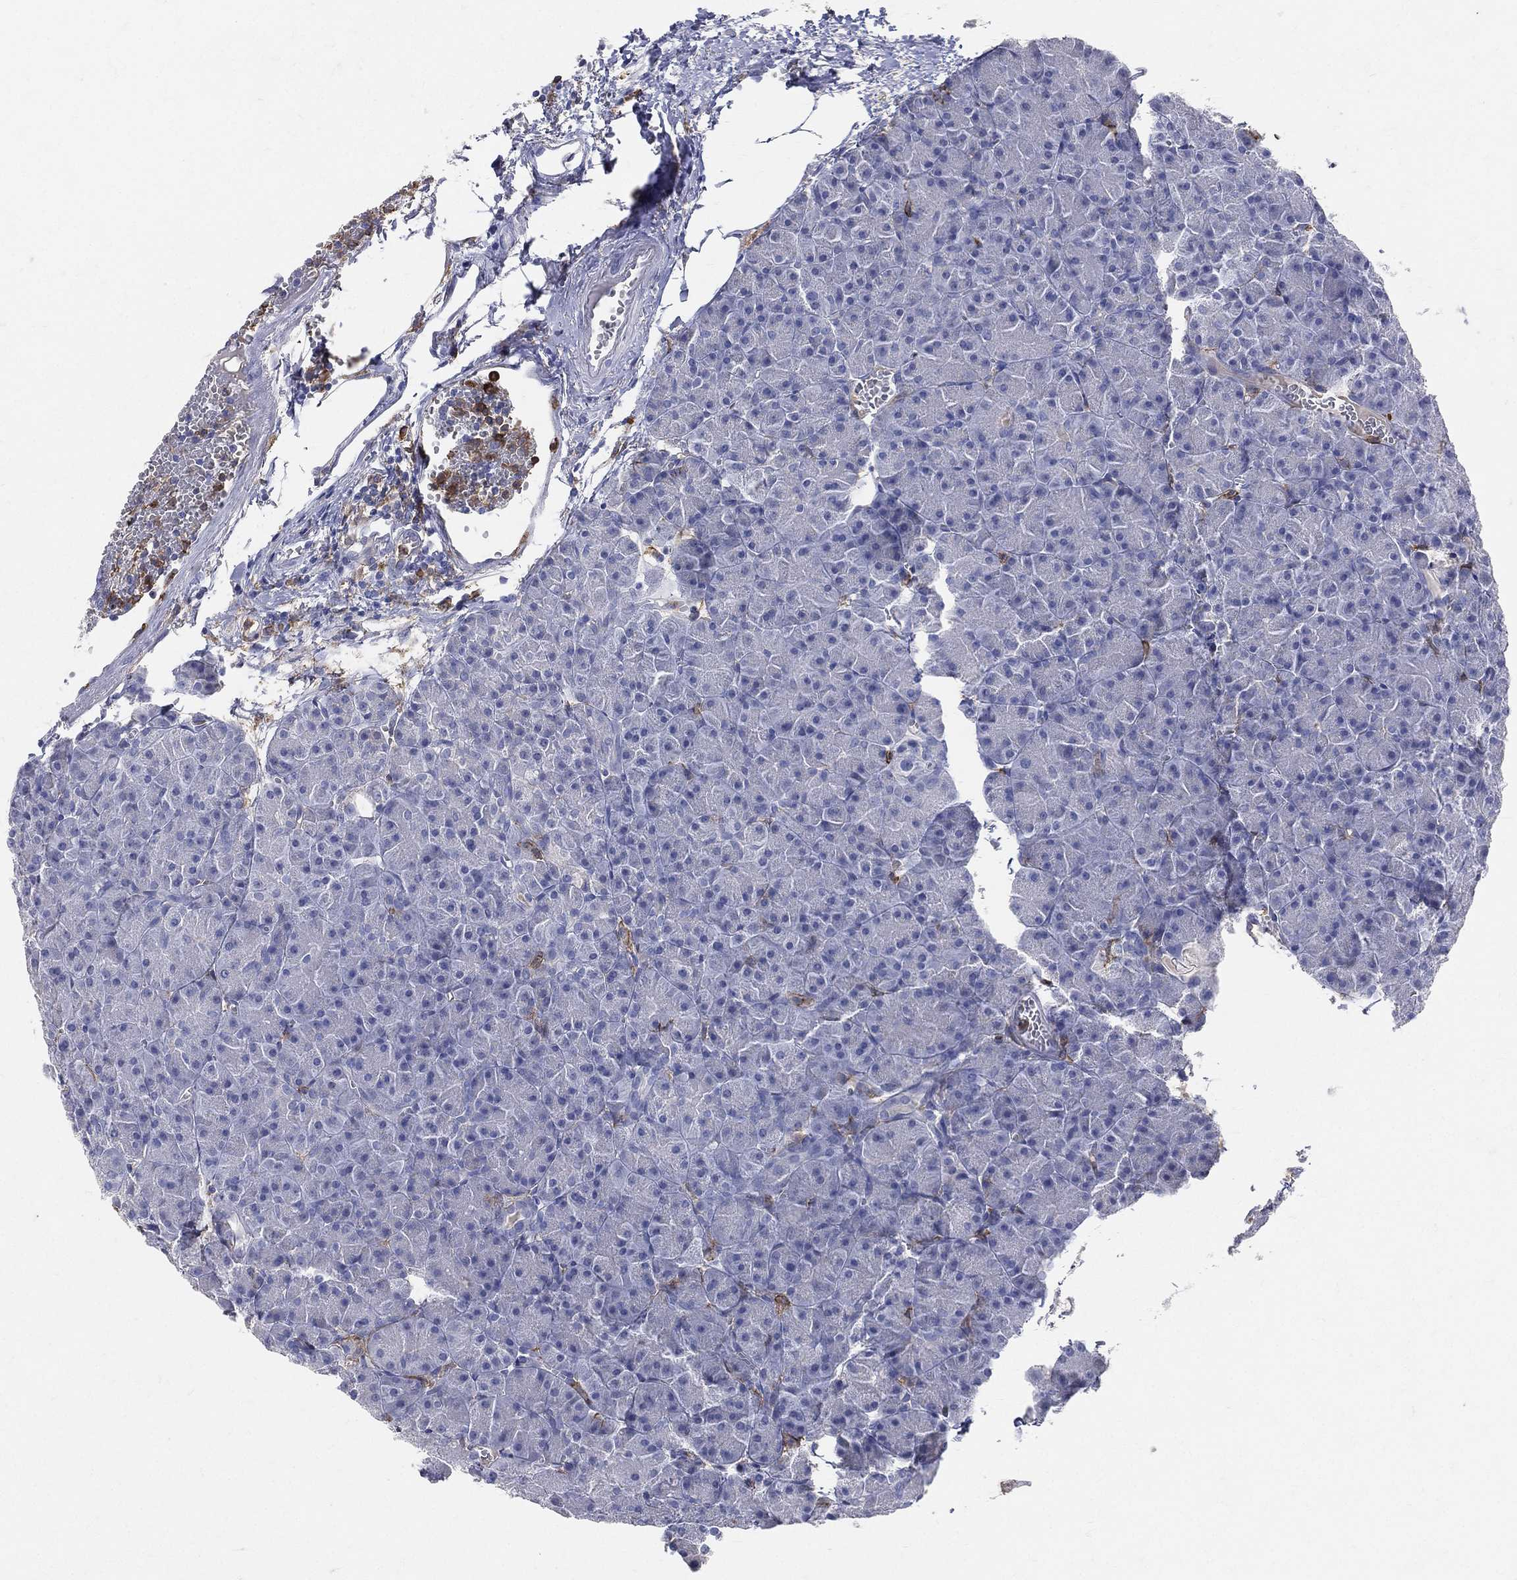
{"staining": {"intensity": "negative", "quantity": "none", "location": "none"}, "tissue": "pancreas", "cell_type": "Exocrine glandular cells", "image_type": "normal", "snomed": [{"axis": "morphology", "description": "Normal tissue, NOS"}, {"axis": "topography", "description": "Pancreas"}], "caption": "Immunohistochemistry (IHC) photomicrograph of normal pancreas: human pancreas stained with DAB (3,3'-diaminobenzidine) displays no significant protein staining in exocrine glandular cells.", "gene": "CD33", "patient": {"sex": "male", "age": 61}}